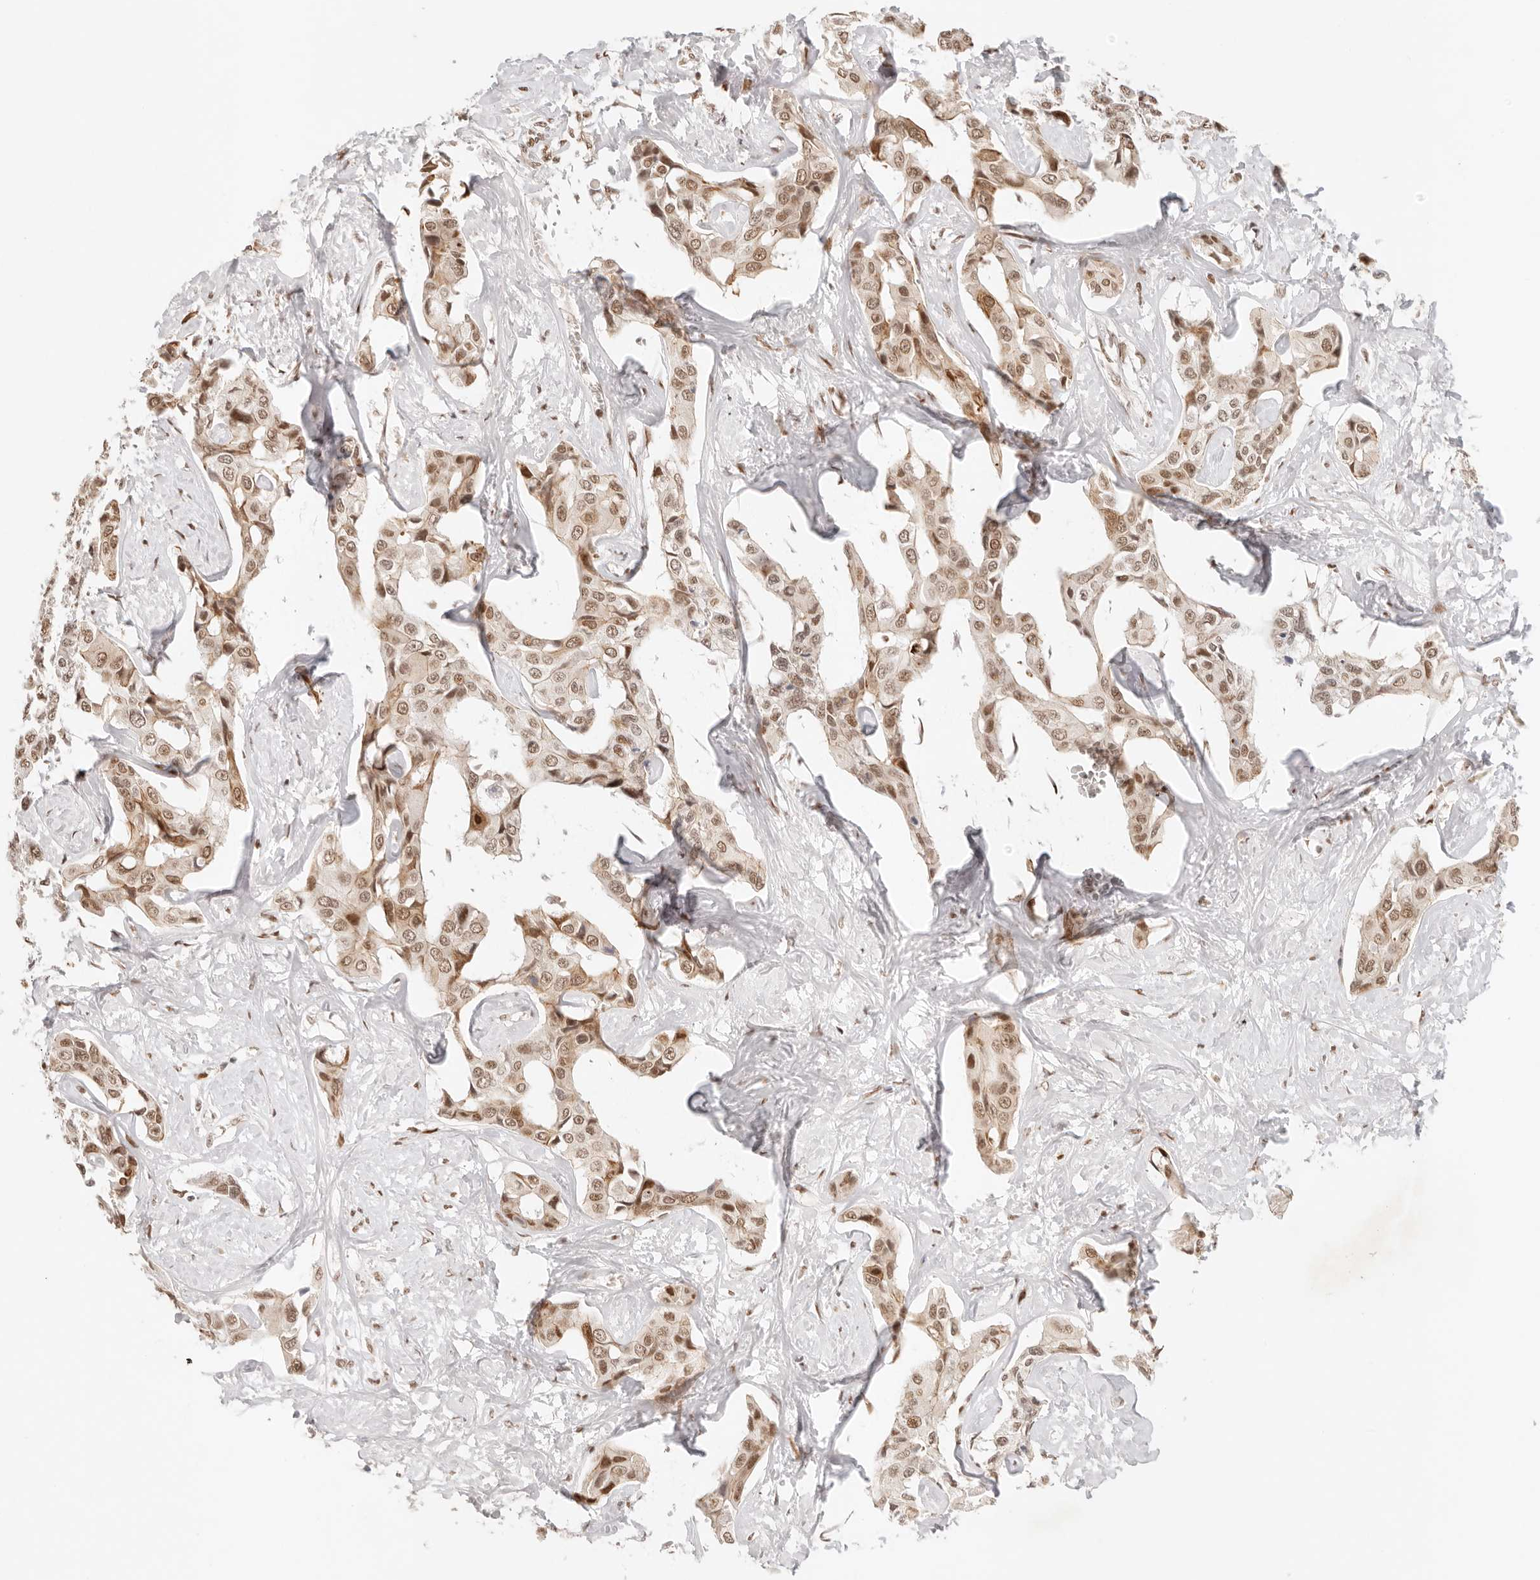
{"staining": {"intensity": "moderate", "quantity": ">75%", "location": "nuclear"}, "tissue": "liver cancer", "cell_type": "Tumor cells", "image_type": "cancer", "snomed": [{"axis": "morphology", "description": "Cholangiocarcinoma"}, {"axis": "topography", "description": "Liver"}], "caption": "IHC (DAB) staining of human cholangiocarcinoma (liver) demonstrates moderate nuclear protein staining in about >75% of tumor cells.", "gene": "HOXC5", "patient": {"sex": "male", "age": 59}}